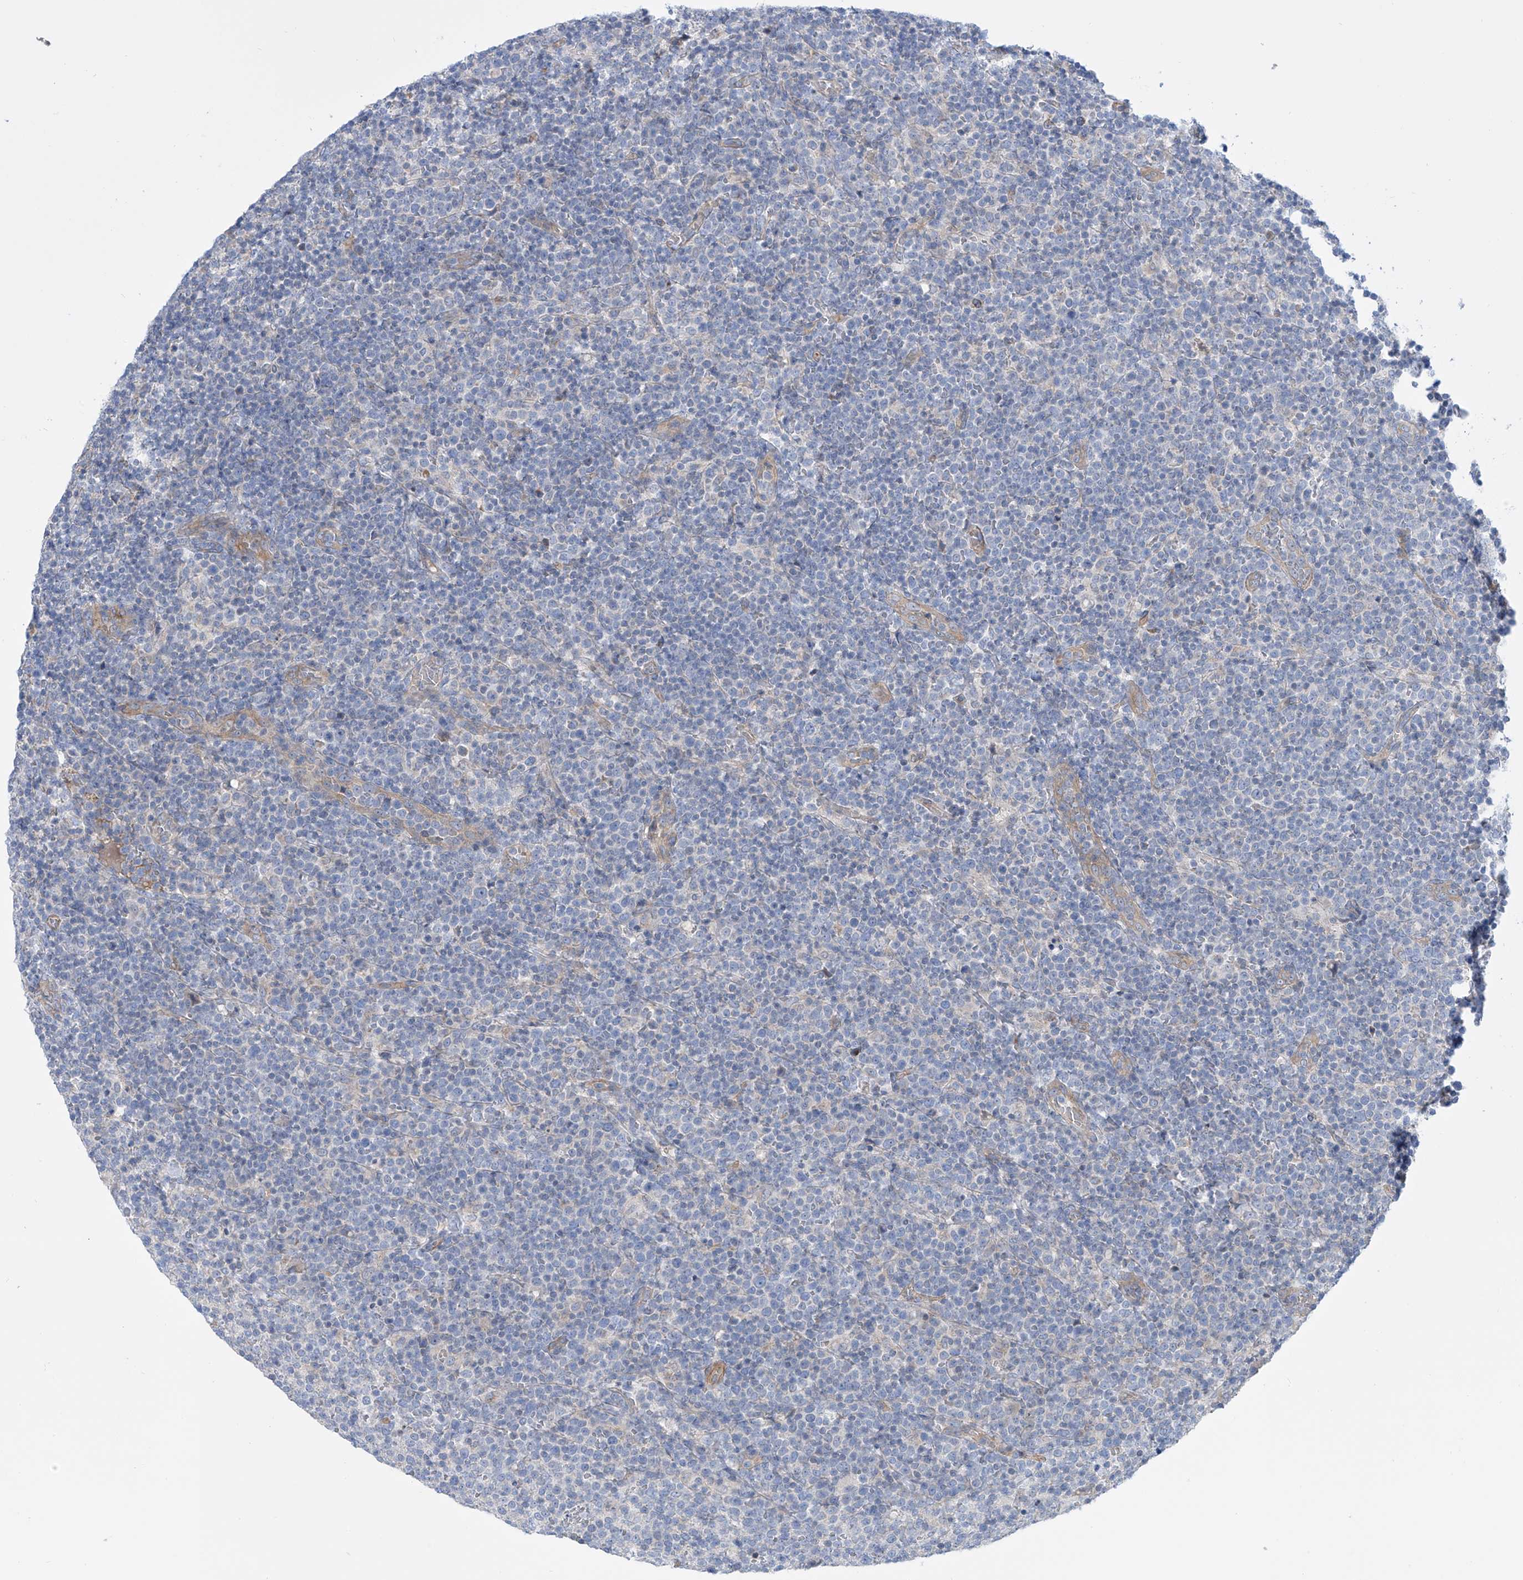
{"staining": {"intensity": "negative", "quantity": "none", "location": "none"}, "tissue": "lymphoma", "cell_type": "Tumor cells", "image_type": "cancer", "snomed": [{"axis": "morphology", "description": "Malignant lymphoma, non-Hodgkin's type, High grade"}, {"axis": "topography", "description": "Lymph node"}], "caption": "Micrograph shows no protein positivity in tumor cells of lymphoma tissue.", "gene": "TMEM209", "patient": {"sex": "male", "age": 61}}